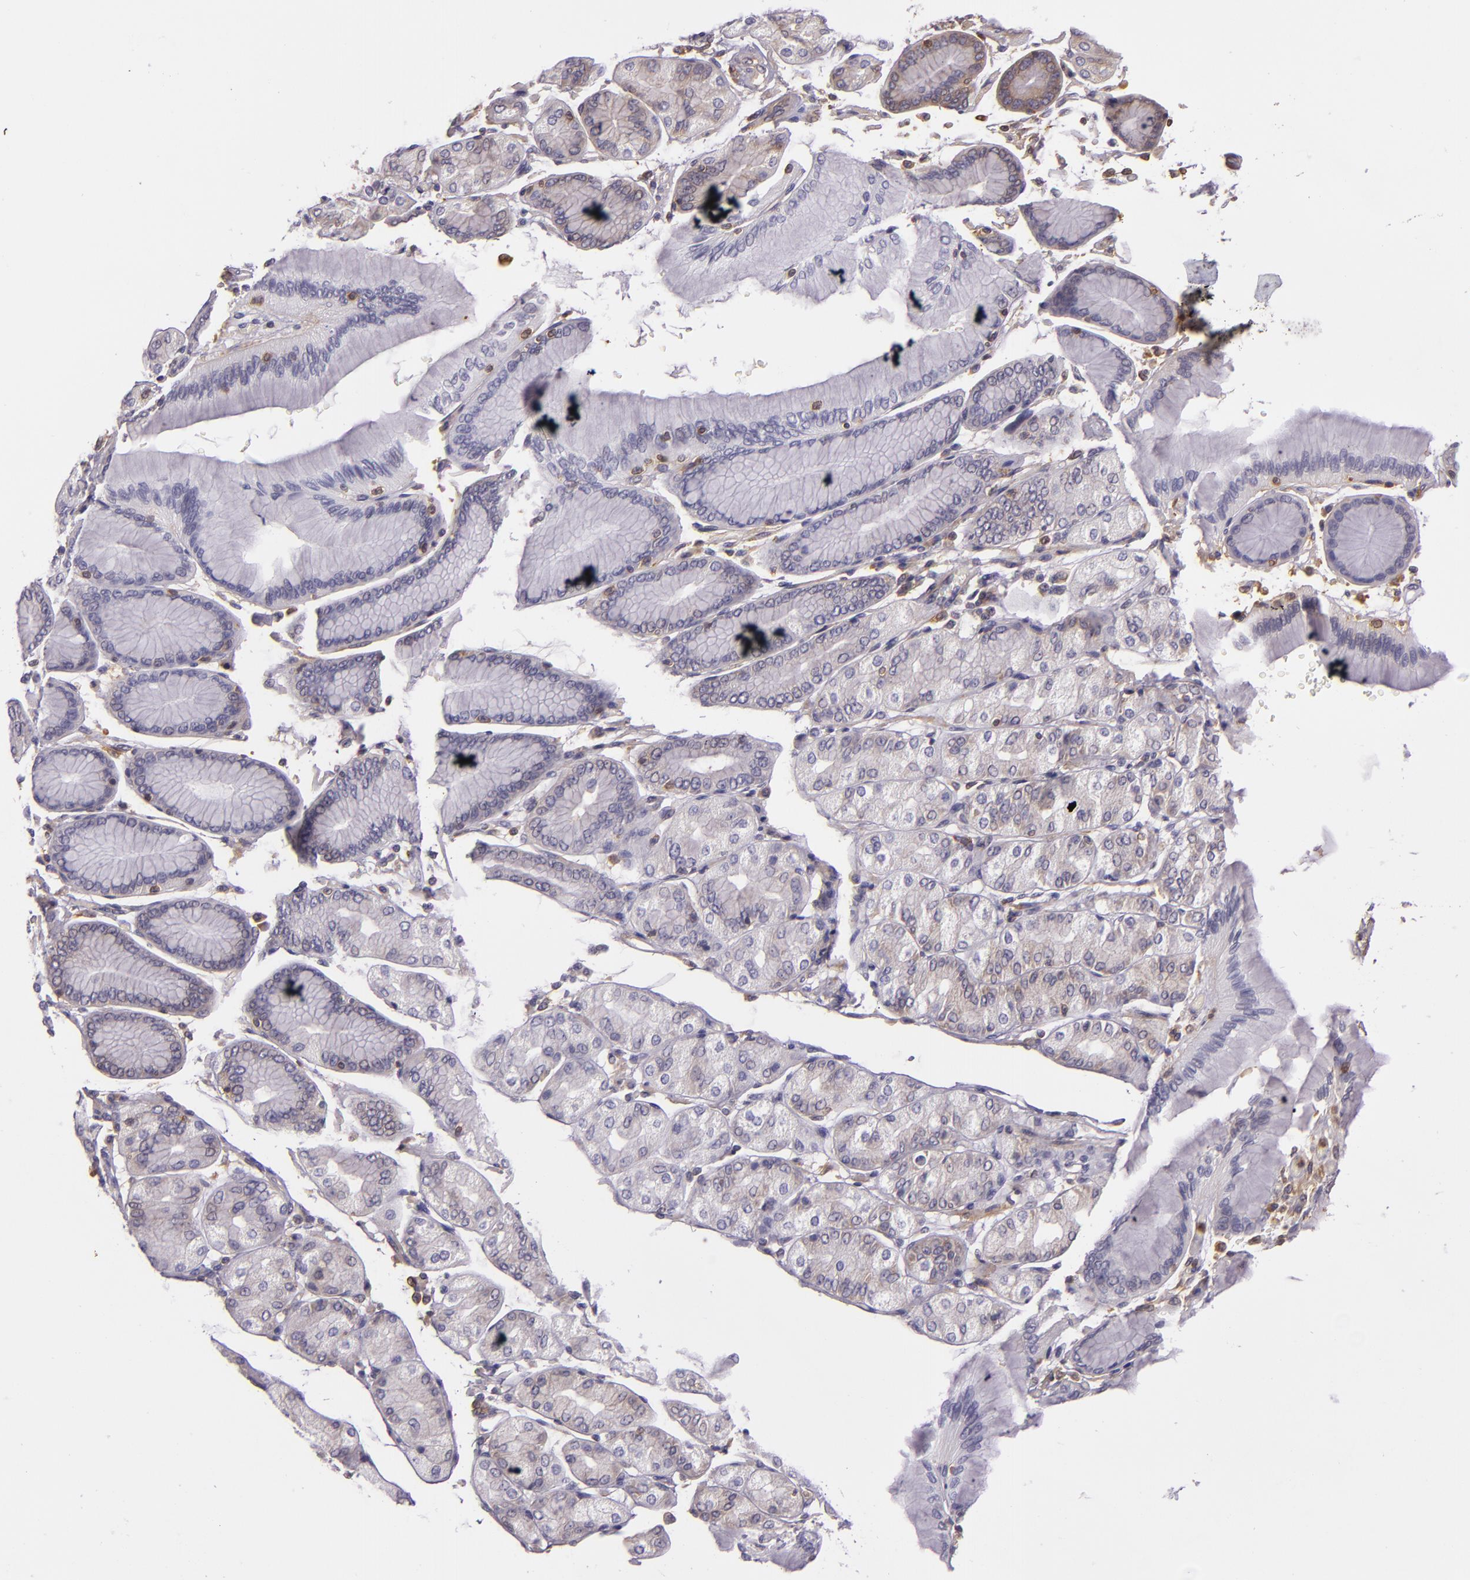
{"staining": {"intensity": "moderate", "quantity": "<25%", "location": "cytoplasmic/membranous"}, "tissue": "stomach cancer", "cell_type": "Tumor cells", "image_type": "cancer", "snomed": [{"axis": "morphology", "description": "Adenocarcinoma, NOS"}, {"axis": "topography", "description": "Stomach, upper"}], "caption": "DAB immunohistochemical staining of human adenocarcinoma (stomach) reveals moderate cytoplasmic/membranous protein positivity in about <25% of tumor cells.", "gene": "TLN1", "patient": {"sex": "female", "age": 50}}